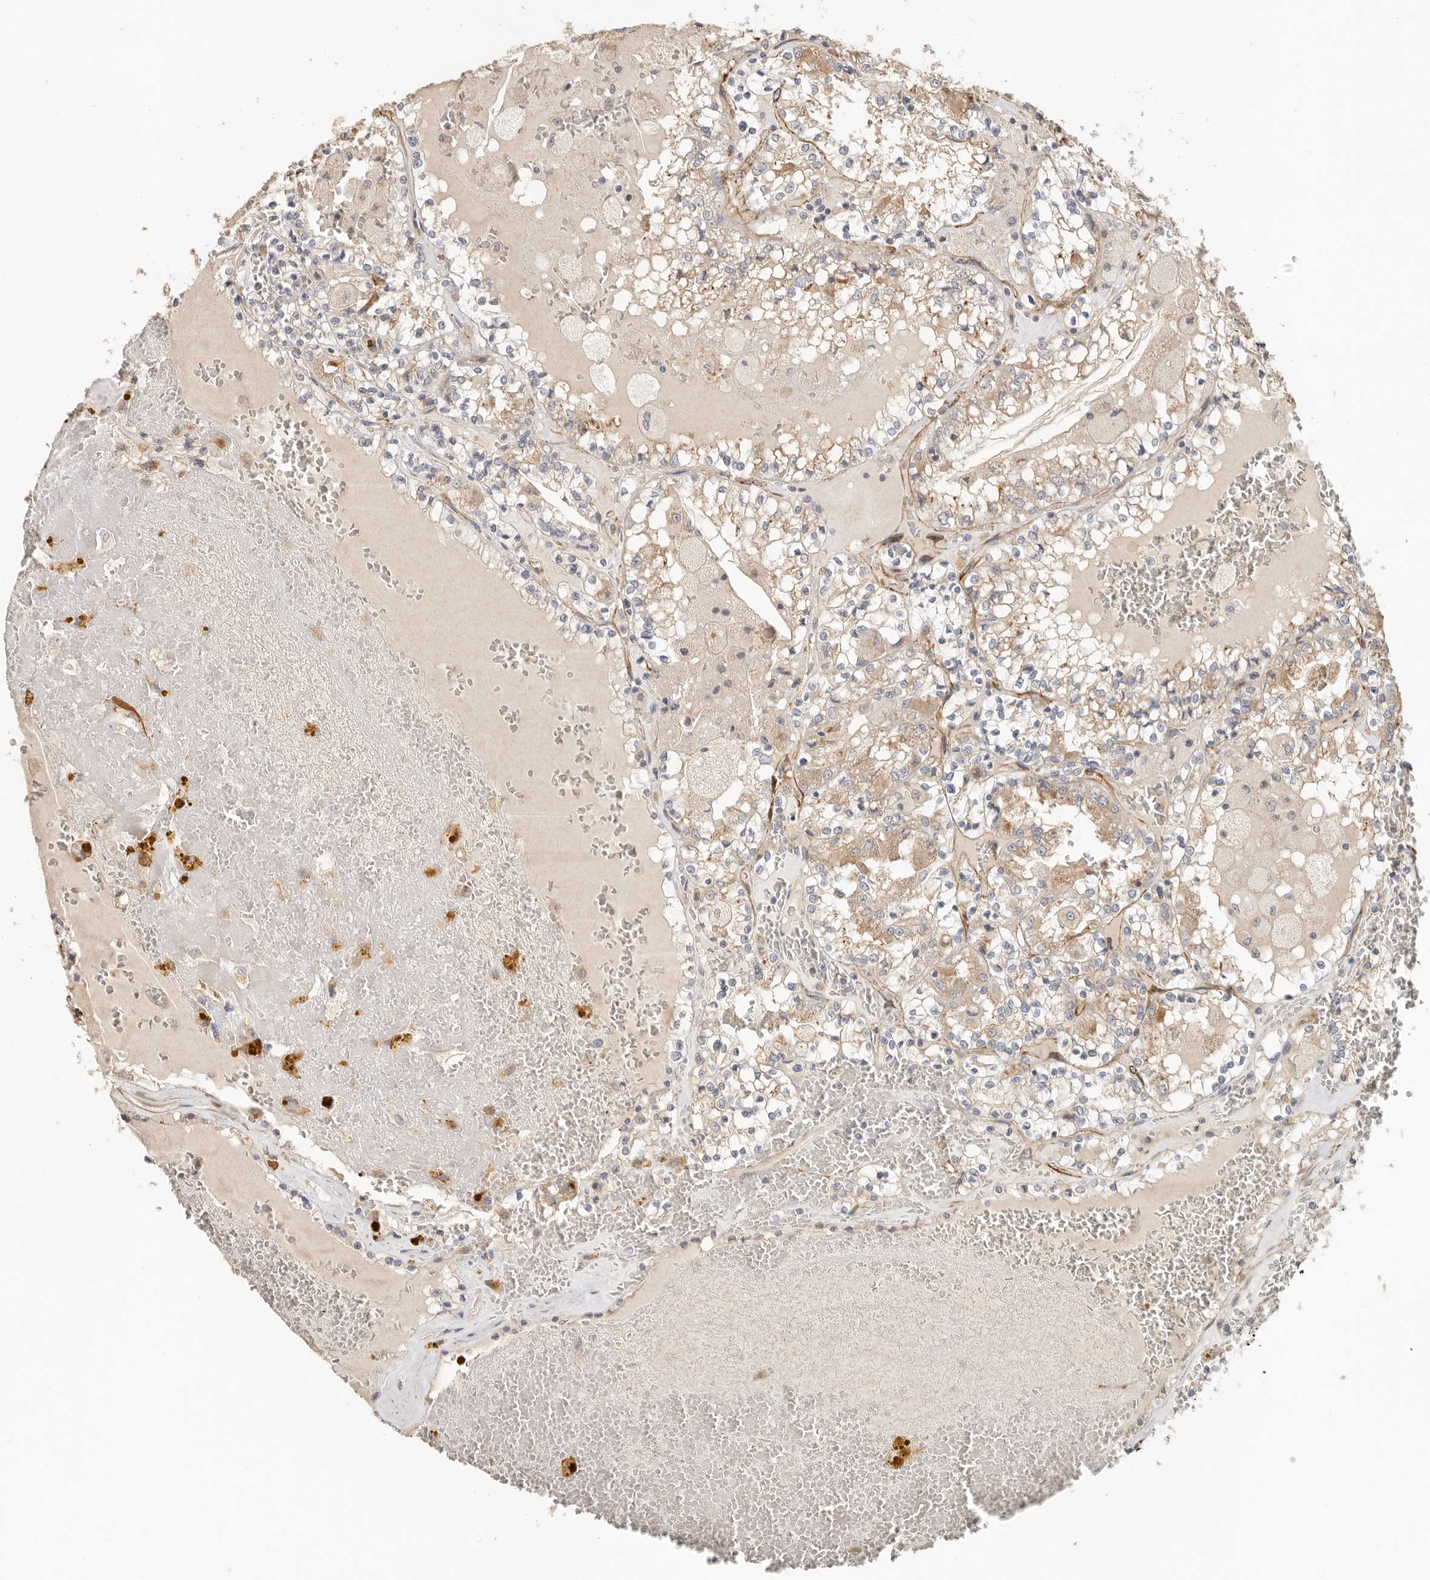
{"staining": {"intensity": "moderate", "quantity": "<25%", "location": "cytoplasmic/membranous"}, "tissue": "renal cancer", "cell_type": "Tumor cells", "image_type": "cancer", "snomed": [{"axis": "morphology", "description": "Adenocarcinoma, NOS"}, {"axis": "topography", "description": "Kidney"}], "caption": "Immunohistochemical staining of renal cancer exhibits moderate cytoplasmic/membranous protein staining in approximately <25% of tumor cells.", "gene": "SPRING1", "patient": {"sex": "female", "age": 56}}